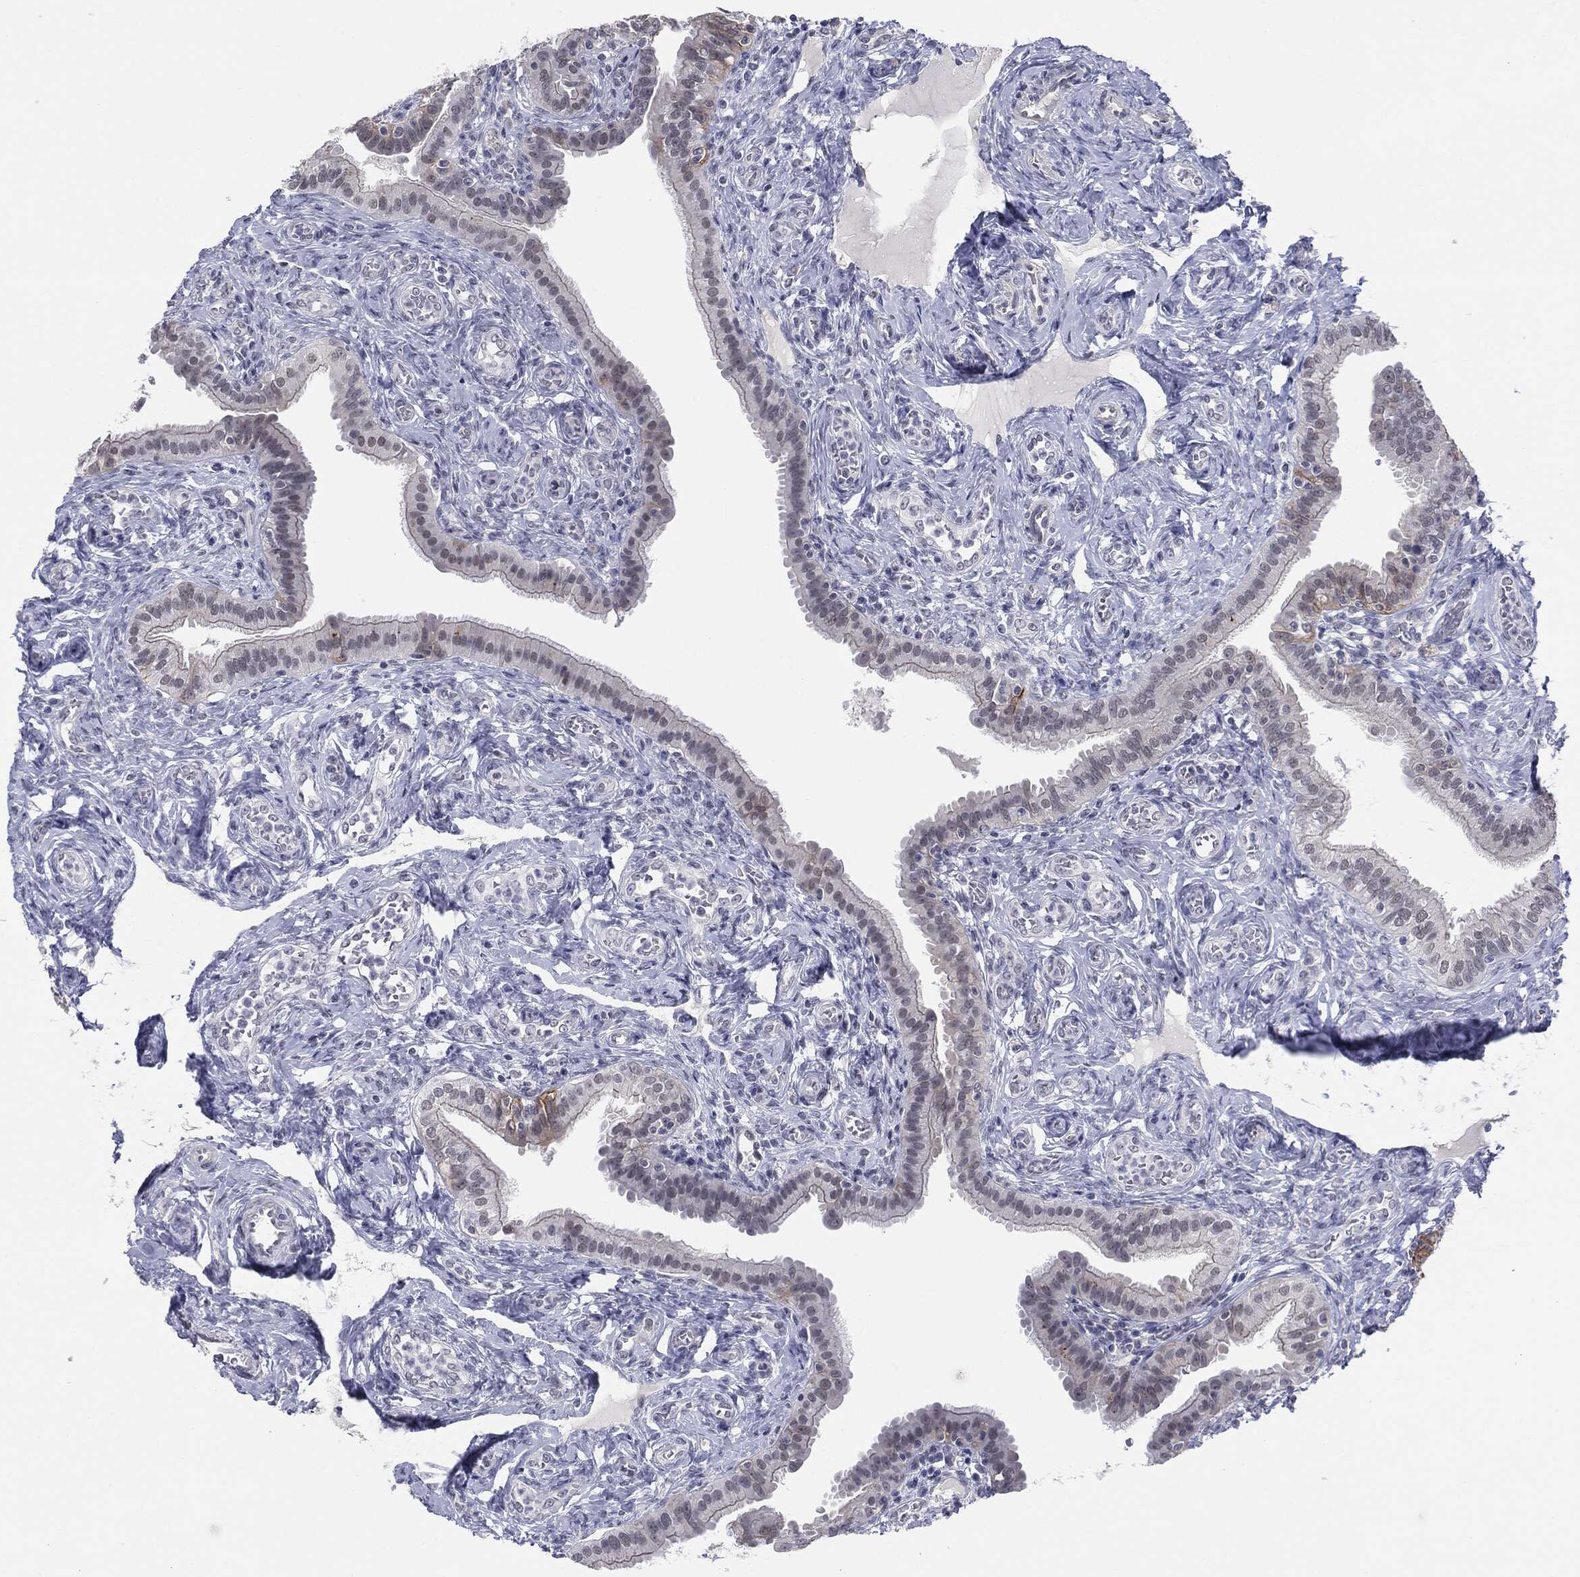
{"staining": {"intensity": "negative", "quantity": "none", "location": "none"}, "tissue": "fallopian tube", "cell_type": "Glandular cells", "image_type": "normal", "snomed": [{"axis": "morphology", "description": "Normal tissue, NOS"}, {"axis": "topography", "description": "Fallopian tube"}], "caption": "Photomicrograph shows no protein staining in glandular cells of unremarkable fallopian tube. (Brightfield microscopy of DAB immunohistochemistry (IHC) at high magnification).", "gene": "SLC5A5", "patient": {"sex": "female", "age": 41}}